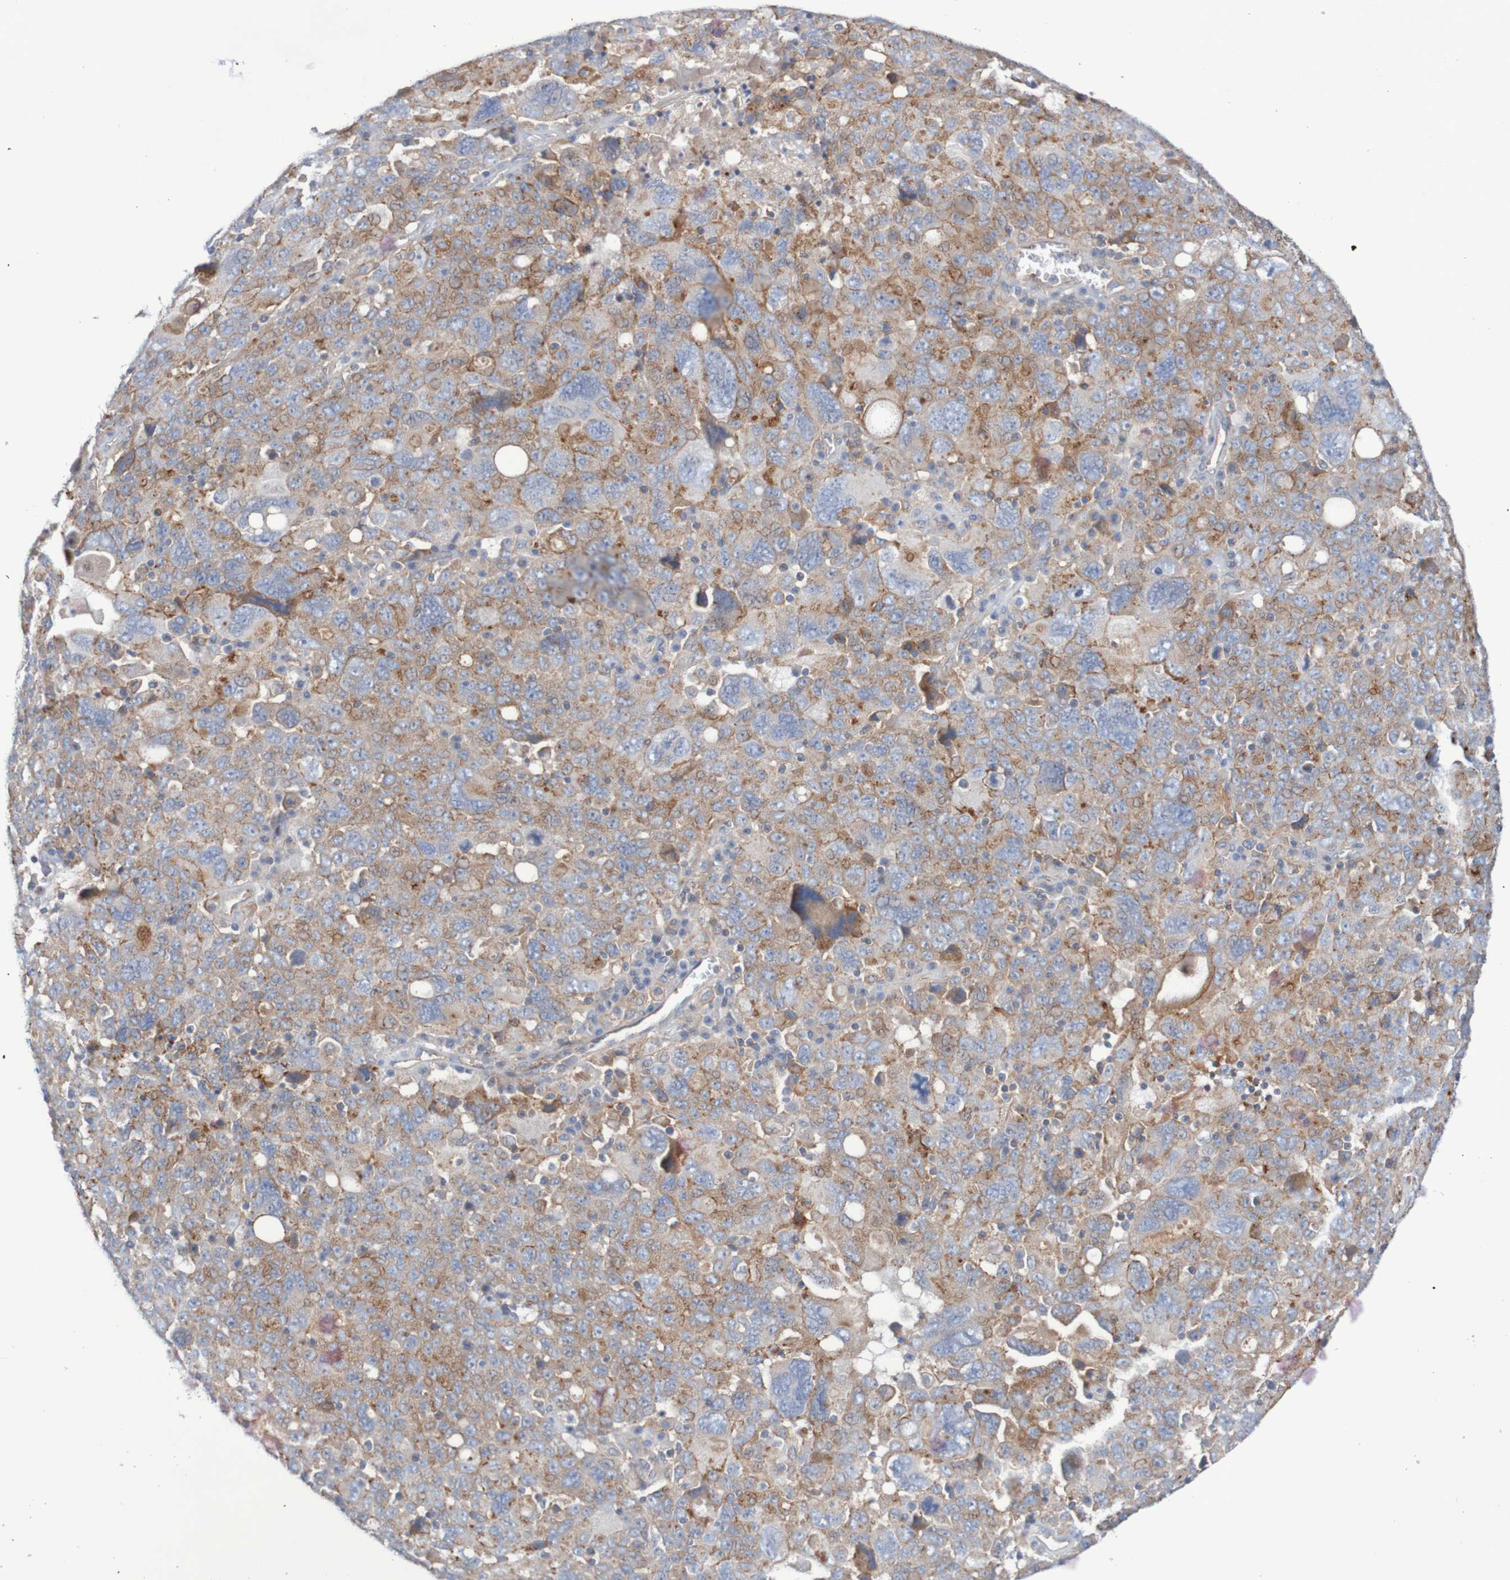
{"staining": {"intensity": "moderate", "quantity": "25%-75%", "location": "cytoplasmic/membranous"}, "tissue": "ovarian cancer", "cell_type": "Tumor cells", "image_type": "cancer", "snomed": [{"axis": "morphology", "description": "Carcinoma, endometroid"}, {"axis": "topography", "description": "Ovary"}], "caption": "Endometroid carcinoma (ovarian) tissue displays moderate cytoplasmic/membranous expression in about 25%-75% of tumor cells, visualized by immunohistochemistry.", "gene": "NECTIN2", "patient": {"sex": "female", "age": 62}}